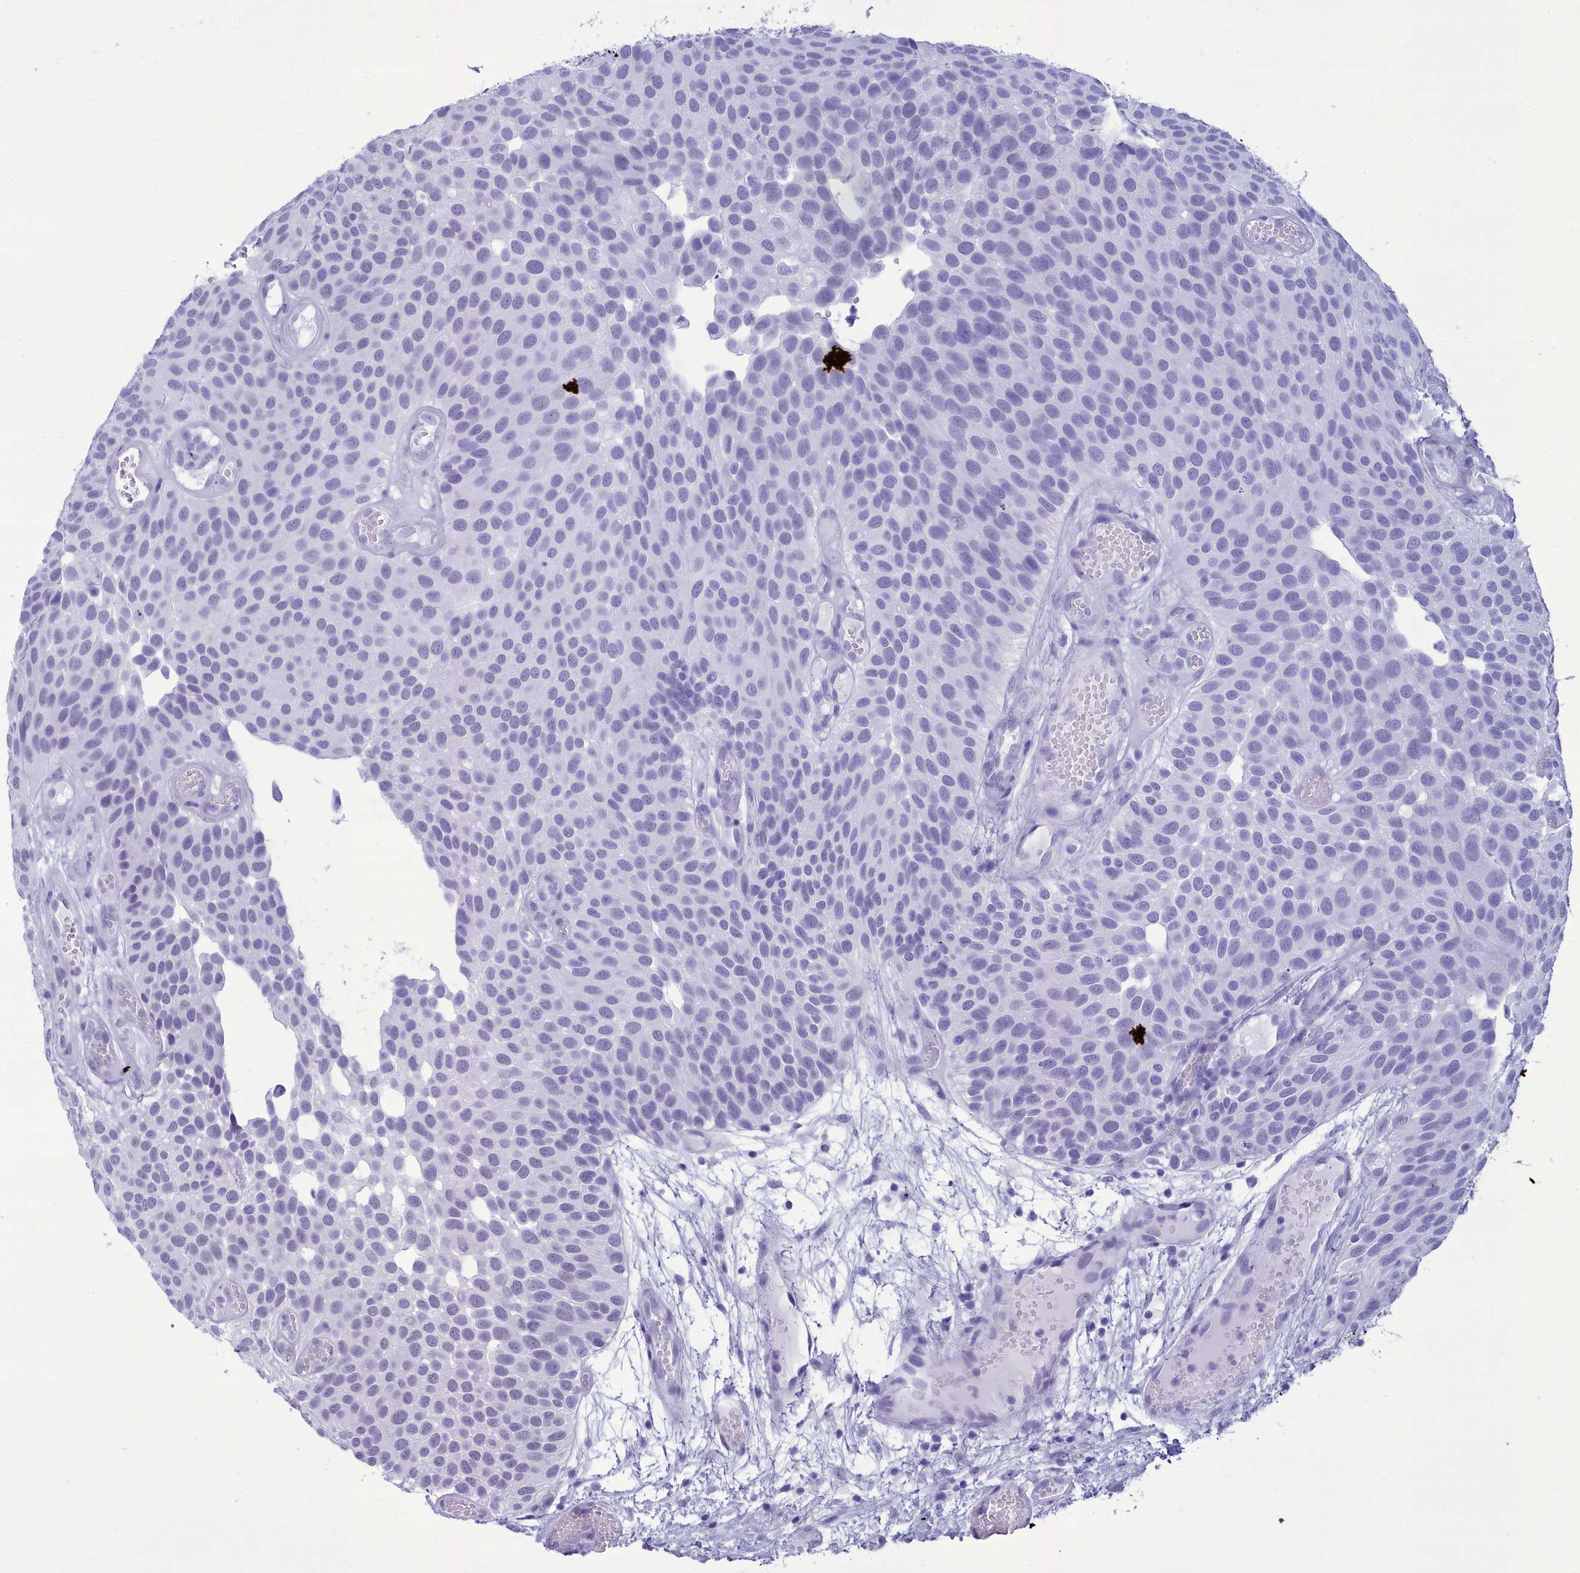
{"staining": {"intensity": "weak", "quantity": "<25%", "location": "nuclear"}, "tissue": "urothelial cancer", "cell_type": "Tumor cells", "image_type": "cancer", "snomed": [{"axis": "morphology", "description": "Urothelial carcinoma, Low grade"}, {"axis": "topography", "description": "Urinary bladder"}], "caption": "Immunohistochemistry (IHC) of urothelial carcinoma (low-grade) reveals no staining in tumor cells. (DAB (3,3'-diaminobenzidine) immunohistochemistry (IHC) visualized using brightfield microscopy, high magnification).", "gene": "CEACAM19", "patient": {"sex": "male", "age": 89}}